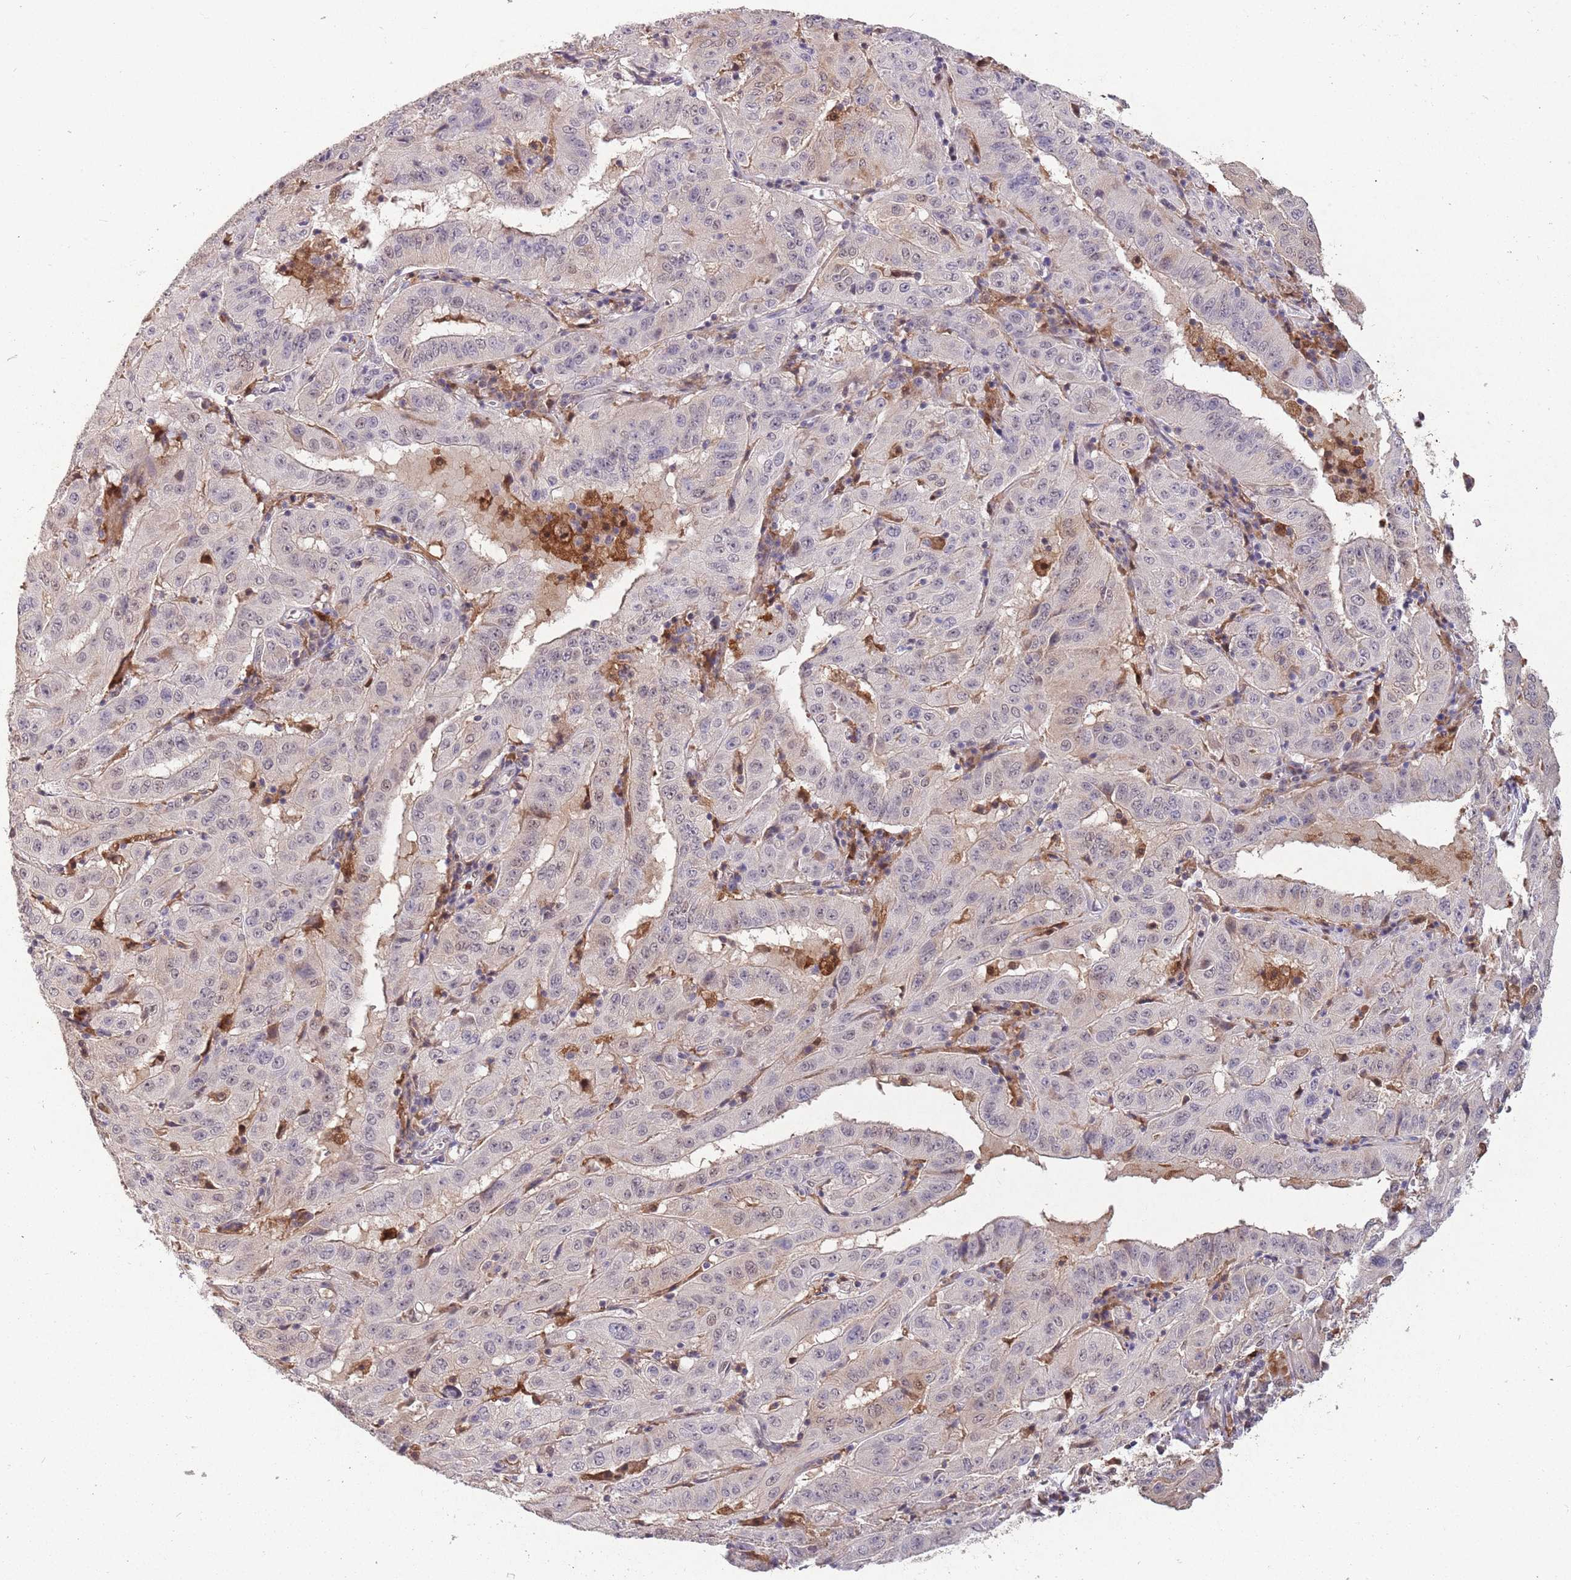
{"staining": {"intensity": "negative", "quantity": "none", "location": "none"}, "tissue": "pancreatic cancer", "cell_type": "Tumor cells", "image_type": "cancer", "snomed": [{"axis": "morphology", "description": "Adenocarcinoma, NOS"}, {"axis": "topography", "description": "Pancreas"}], "caption": "High power microscopy photomicrograph of an IHC photomicrograph of adenocarcinoma (pancreatic), revealing no significant expression in tumor cells. (DAB (3,3'-diaminobenzidine) immunohistochemistry visualized using brightfield microscopy, high magnification).", "gene": "ZNF639", "patient": {"sex": "male", "age": 63}}